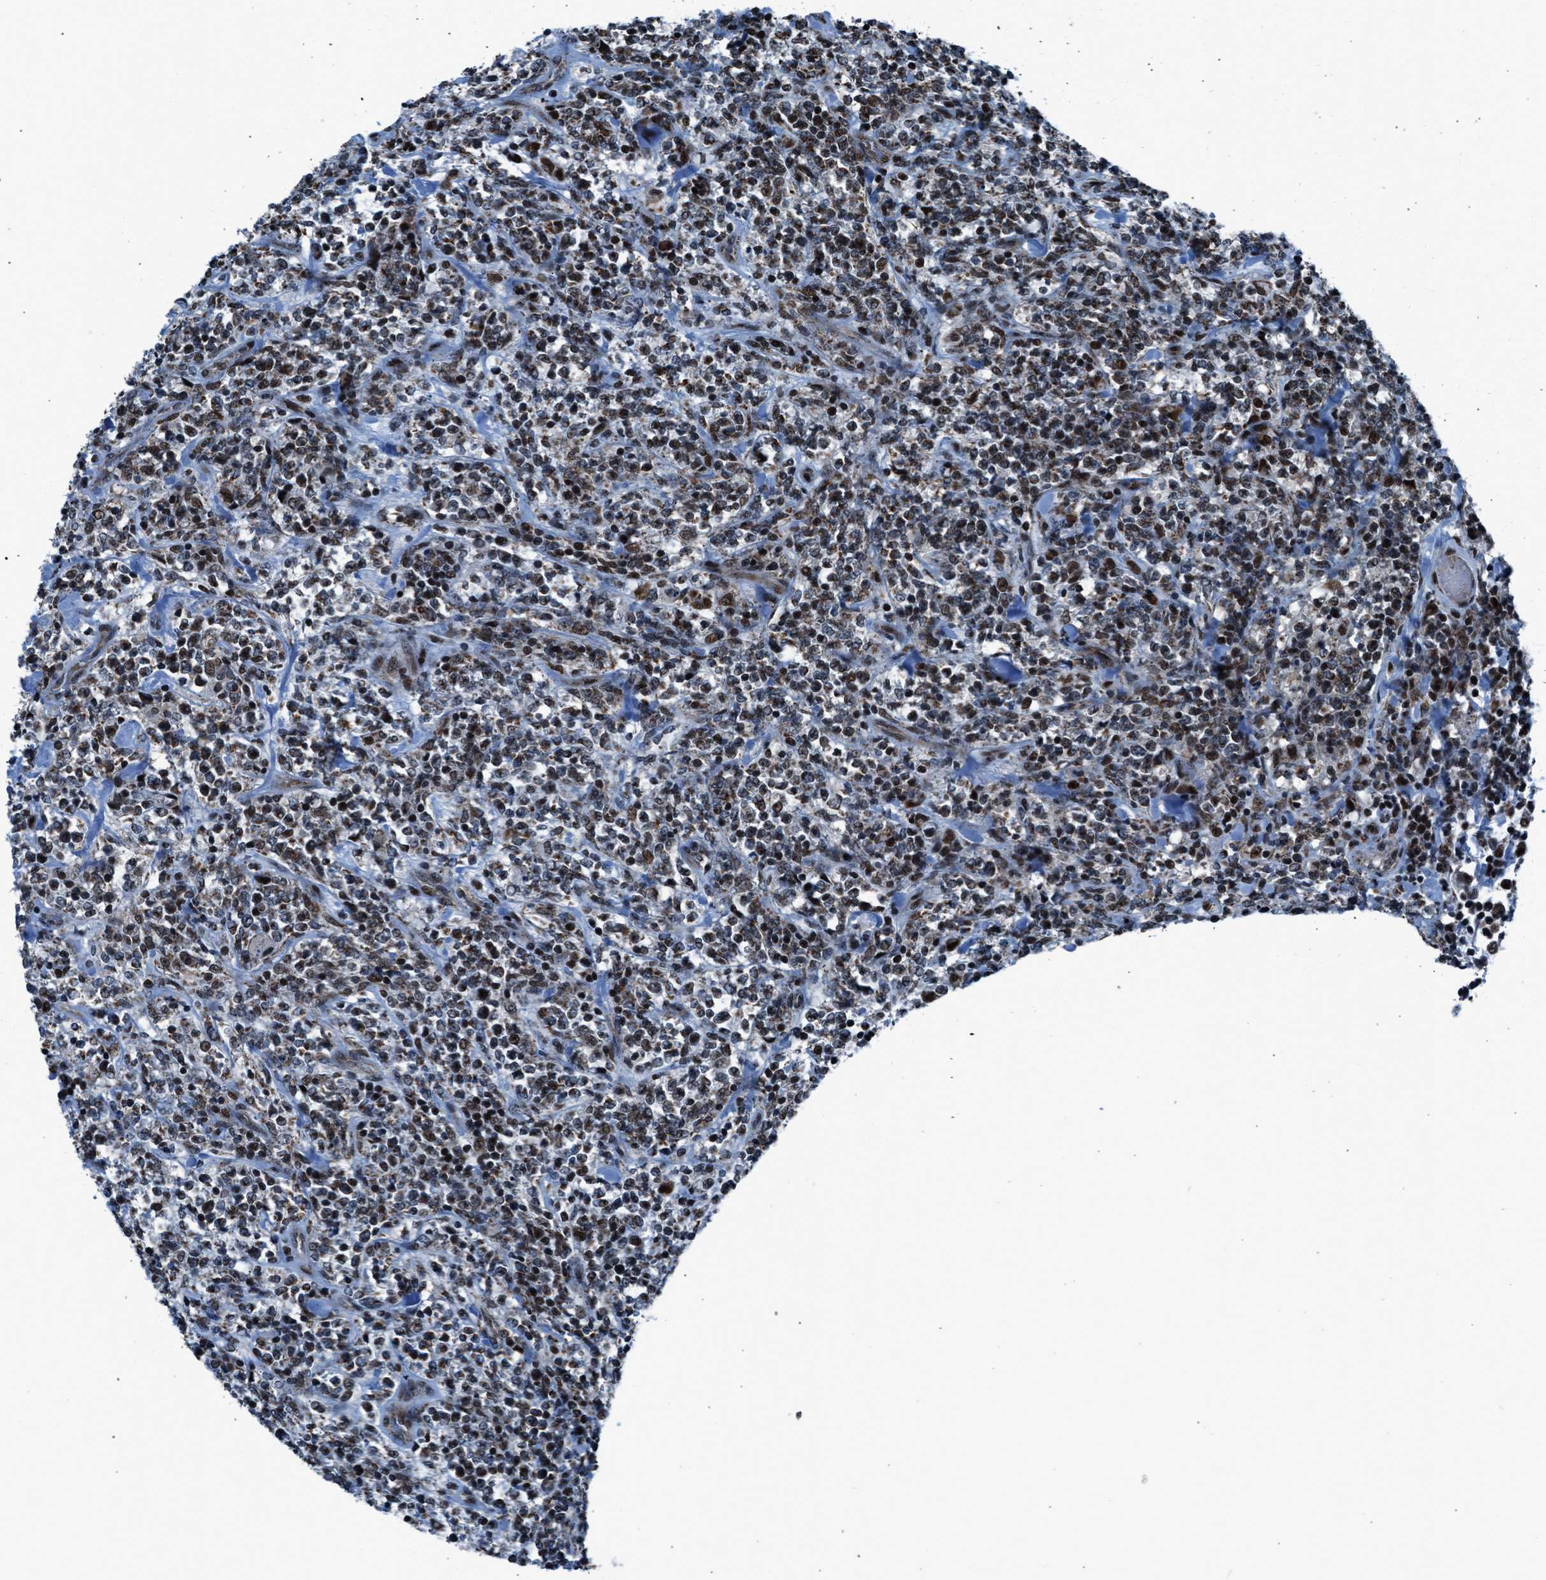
{"staining": {"intensity": "moderate", "quantity": ">75%", "location": "cytoplasmic/membranous,nuclear"}, "tissue": "lymphoma", "cell_type": "Tumor cells", "image_type": "cancer", "snomed": [{"axis": "morphology", "description": "Malignant lymphoma, non-Hodgkin's type, High grade"}, {"axis": "topography", "description": "Soft tissue"}], "caption": "A micrograph of malignant lymphoma, non-Hodgkin's type (high-grade) stained for a protein displays moderate cytoplasmic/membranous and nuclear brown staining in tumor cells.", "gene": "MORC3", "patient": {"sex": "male", "age": 18}}